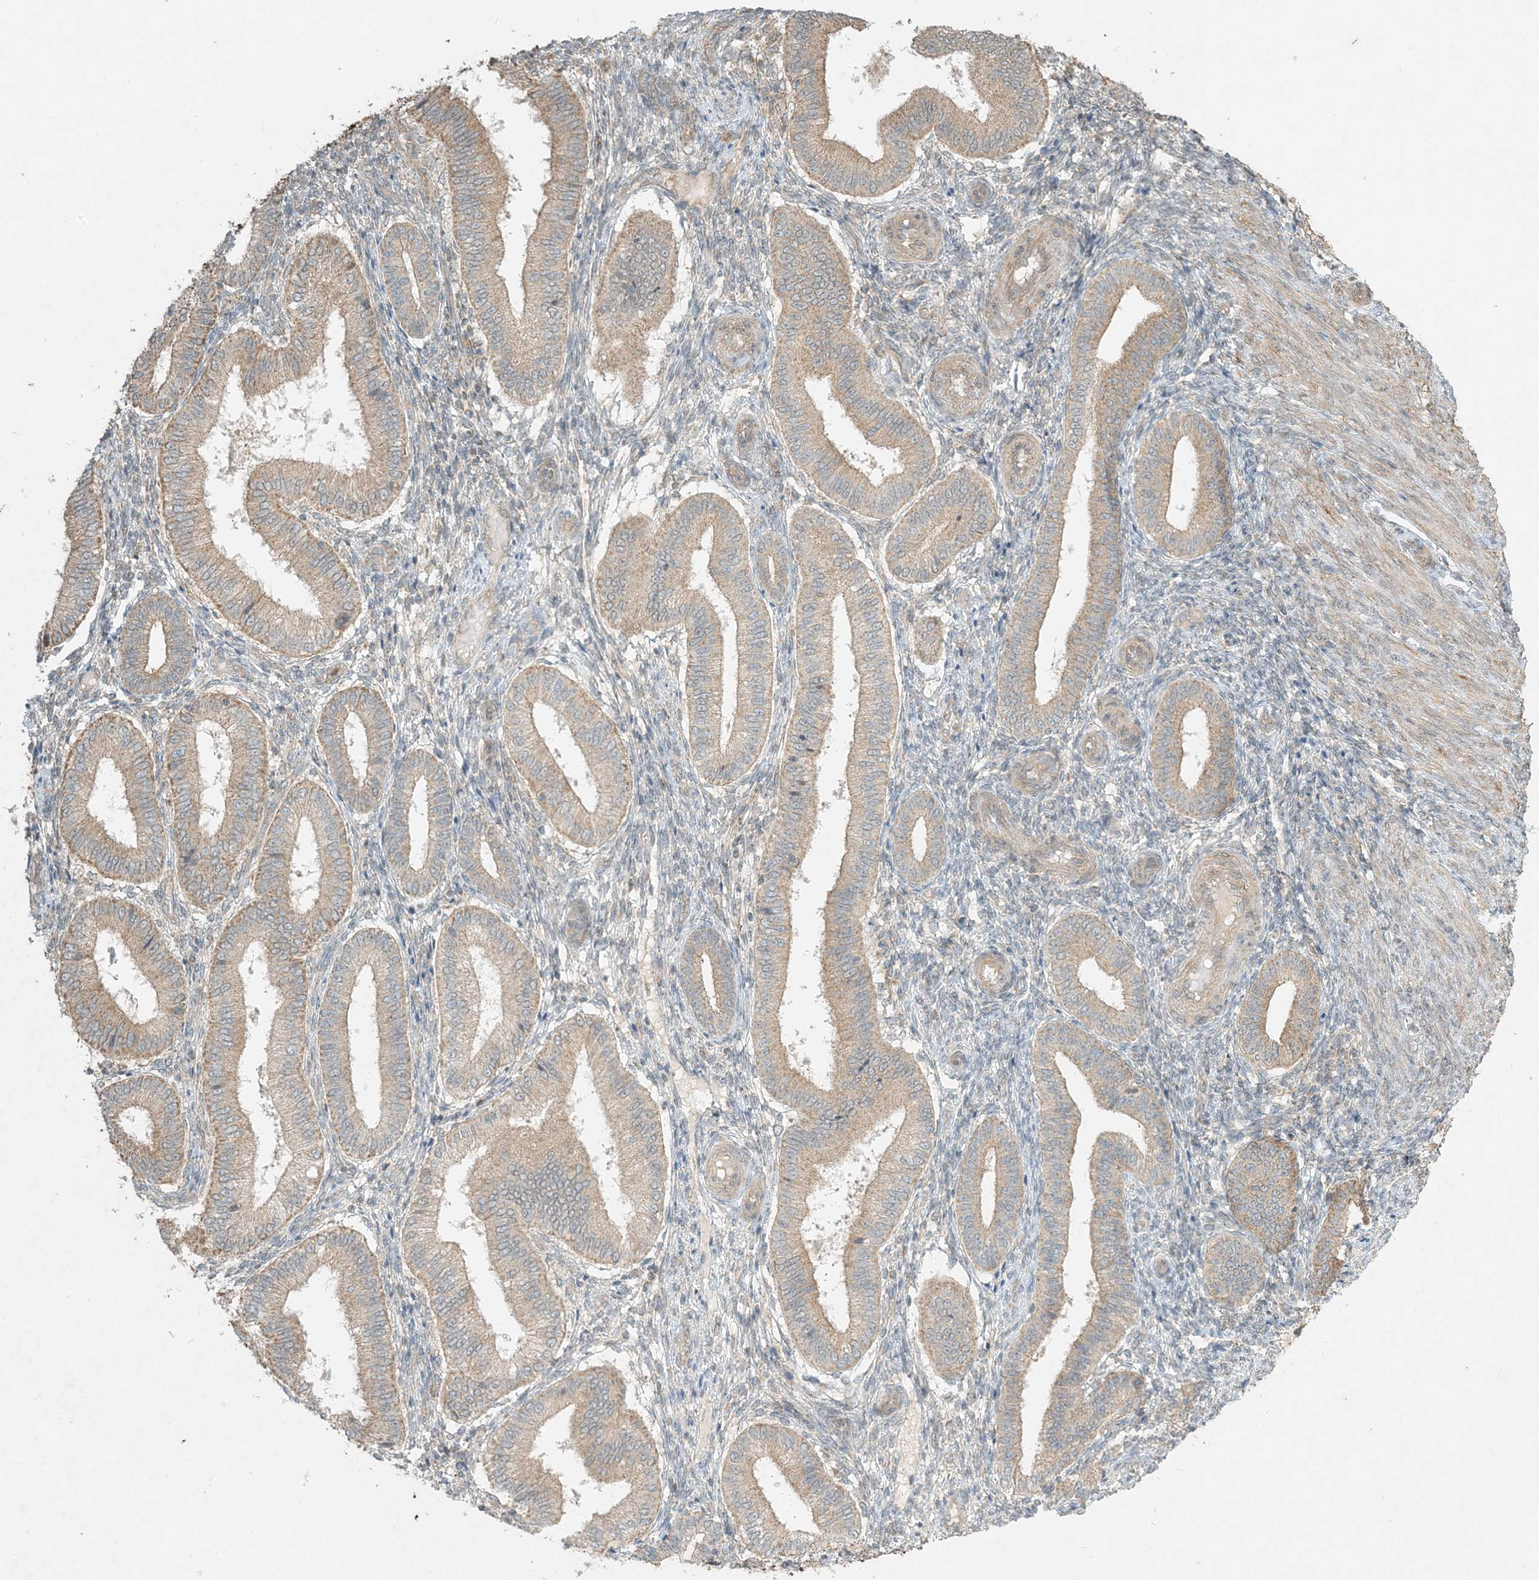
{"staining": {"intensity": "weak", "quantity": "25%-75%", "location": "cytoplasmic/membranous"}, "tissue": "endometrium", "cell_type": "Cells in endometrial stroma", "image_type": "normal", "snomed": [{"axis": "morphology", "description": "Normal tissue, NOS"}, {"axis": "topography", "description": "Endometrium"}], "caption": "Endometrium stained with DAB immunohistochemistry shows low levels of weak cytoplasmic/membranous staining in approximately 25%-75% of cells in endometrial stroma. (Brightfield microscopy of DAB IHC at high magnification).", "gene": "MCOLN1", "patient": {"sex": "female", "age": 39}}